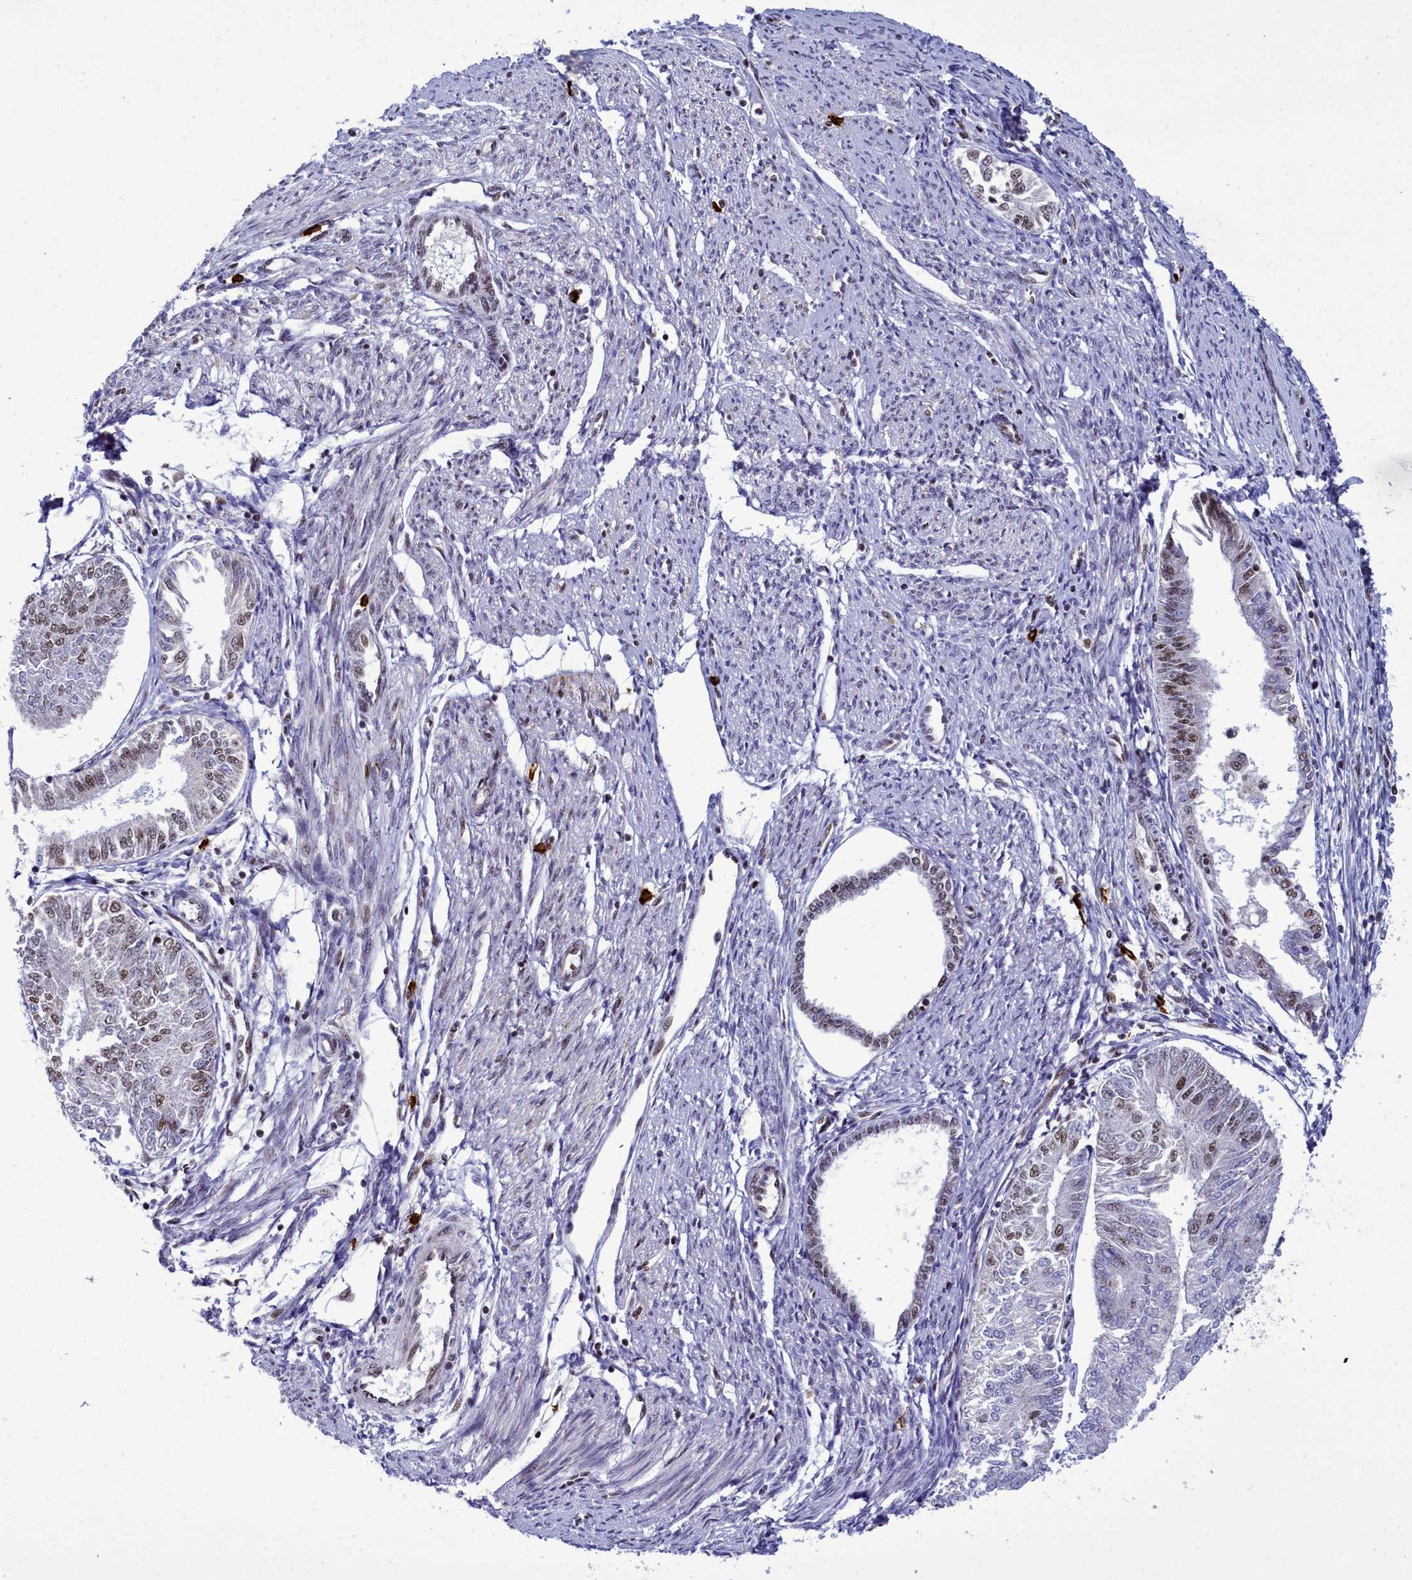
{"staining": {"intensity": "moderate", "quantity": "<25%", "location": "nuclear"}, "tissue": "endometrial cancer", "cell_type": "Tumor cells", "image_type": "cancer", "snomed": [{"axis": "morphology", "description": "Adenocarcinoma, NOS"}, {"axis": "topography", "description": "Endometrium"}], "caption": "There is low levels of moderate nuclear staining in tumor cells of endometrial cancer (adenocarcinoma), as demonstrated by immunohistochemical staining (brown color).", "gene": "POM121L2", "patient": {"sex": "female", "age": 58}}